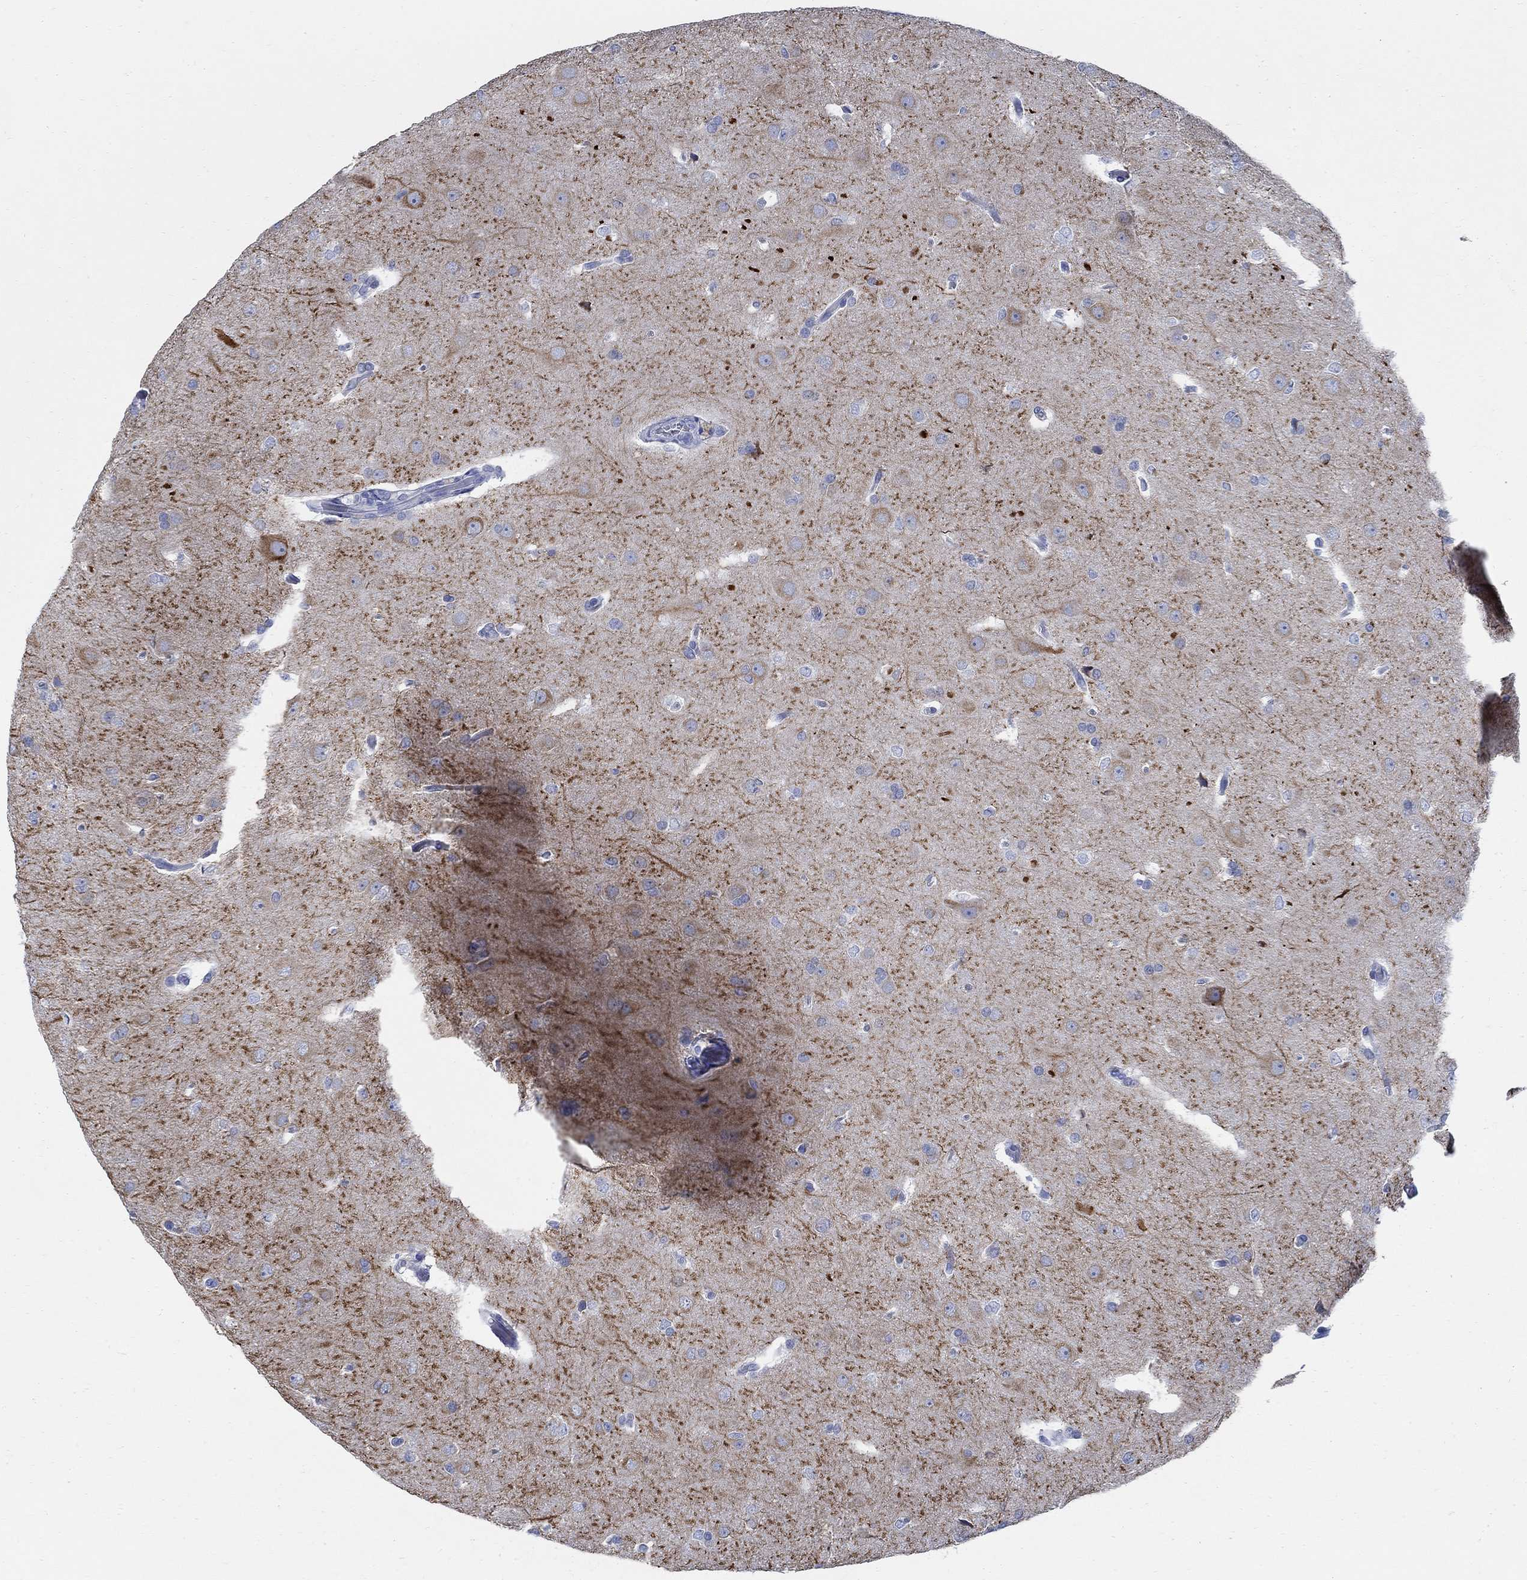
{"staining": {"intensity": "negative", "quantity": "none", "location": "none"}, "tissue": "glioma", "cell_type": "Tumor cells", "image_type": "cancer", "snomed": [{"axis": "morphology", "description": "Glioma, malignant, Low grade"}, {"axis": "topography", "description": "Brain"}], "caption": "Immunohistochemistry (IHC) image of human glioma stained for a protein (brown), which displays no staining in tumor cells. The staining was performed using DAB to visualize the protein expression in brown, while the nuclei were stained in blue with hematoxylin (Magnification: 20x).", "gene": "CAMK2N1", "patient": {"sex": "female", "age": 32}}